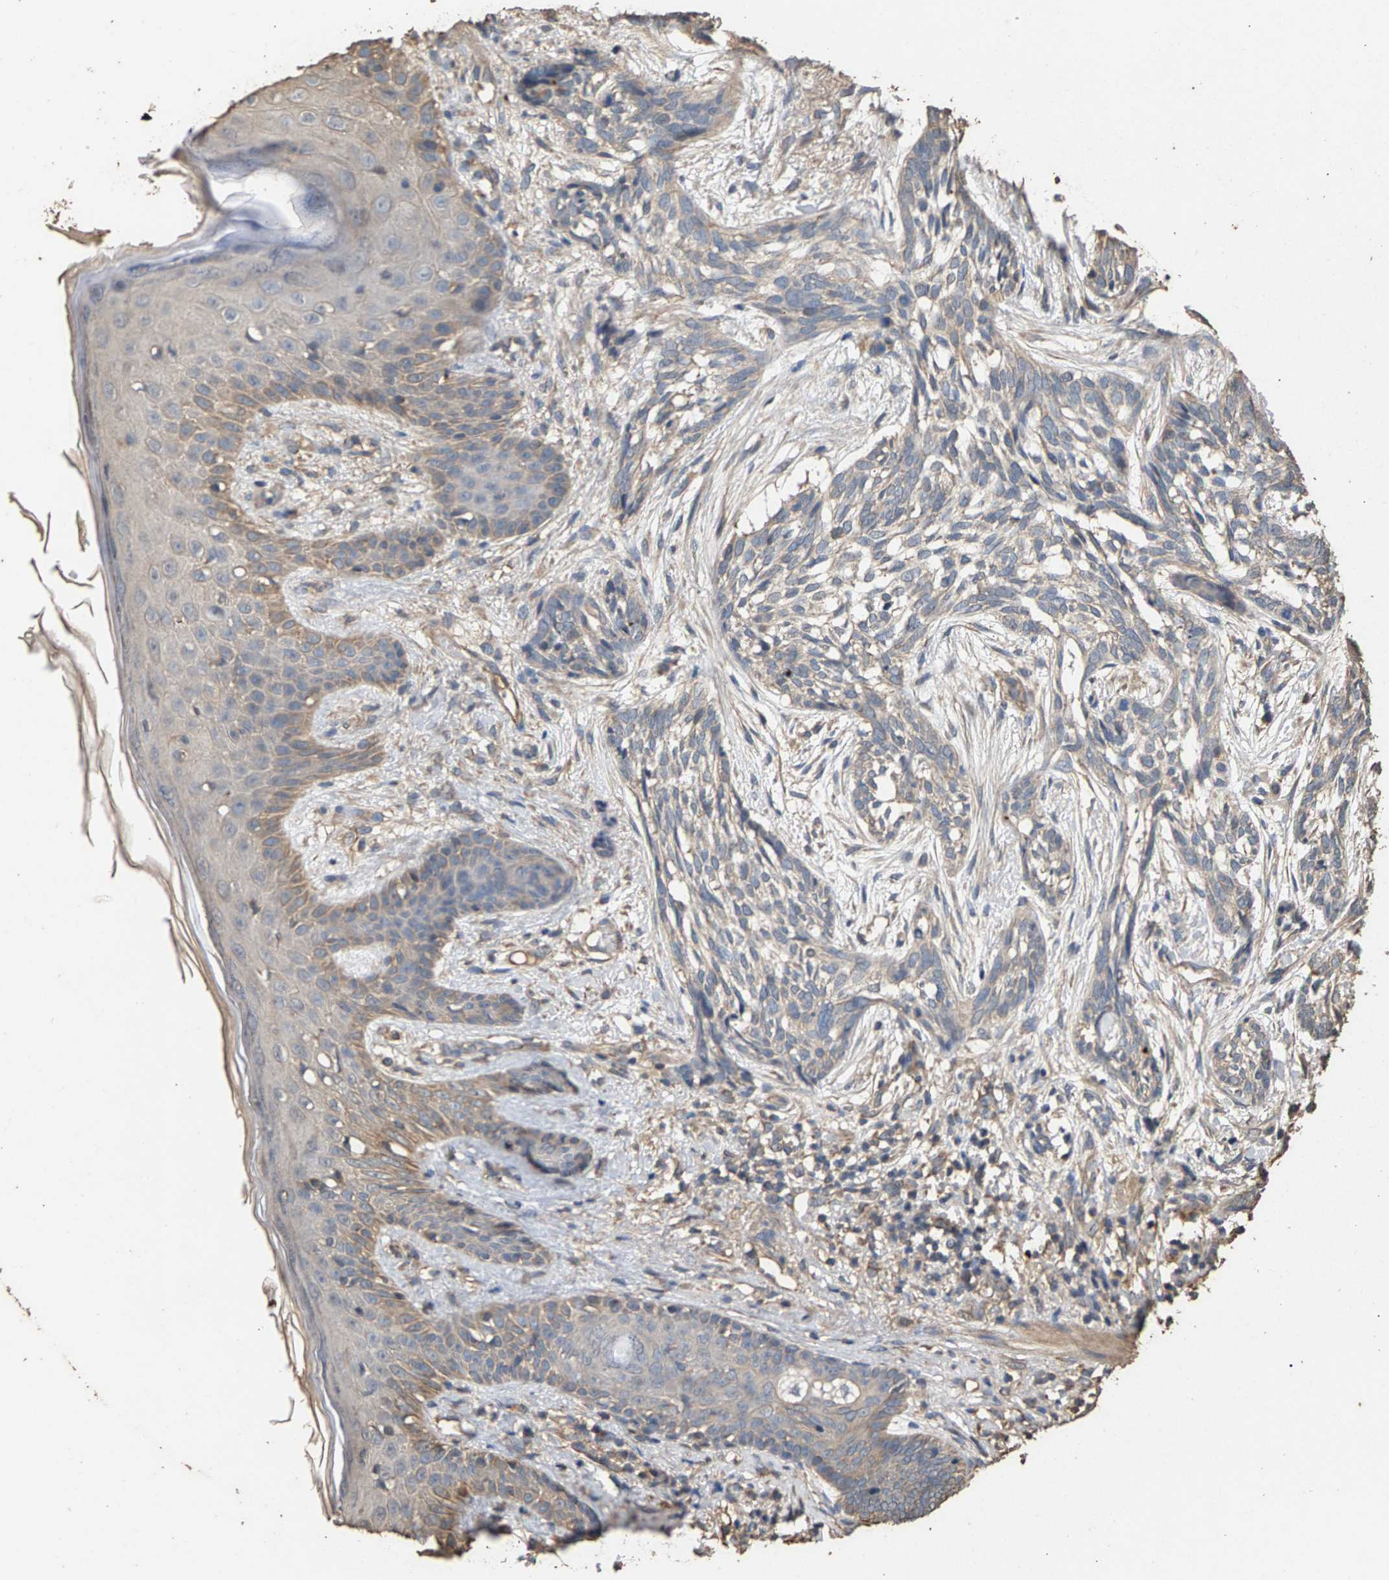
{"staining": {"intensity": "weak", "quantity": "<25%", "location": "cytoplasmic/membranous"}, "tissue": "skin cancer", "cell_type": "Tumor cells", "image_type": "cancer", "snomed": [{"axis": "morphology", "description": "Basal cell carcinoma"}, {"axis": "topography", "description": "Skin"}], "caption": "IHC image of neoplastic tissue: skin basal cell carcinoma stained with DAB (3,3'-diaminobenzidine) shows no significant protein expression in tumor cells.", "gene": "HTRA3", "patient": {"sex": "female", "age": 88}}